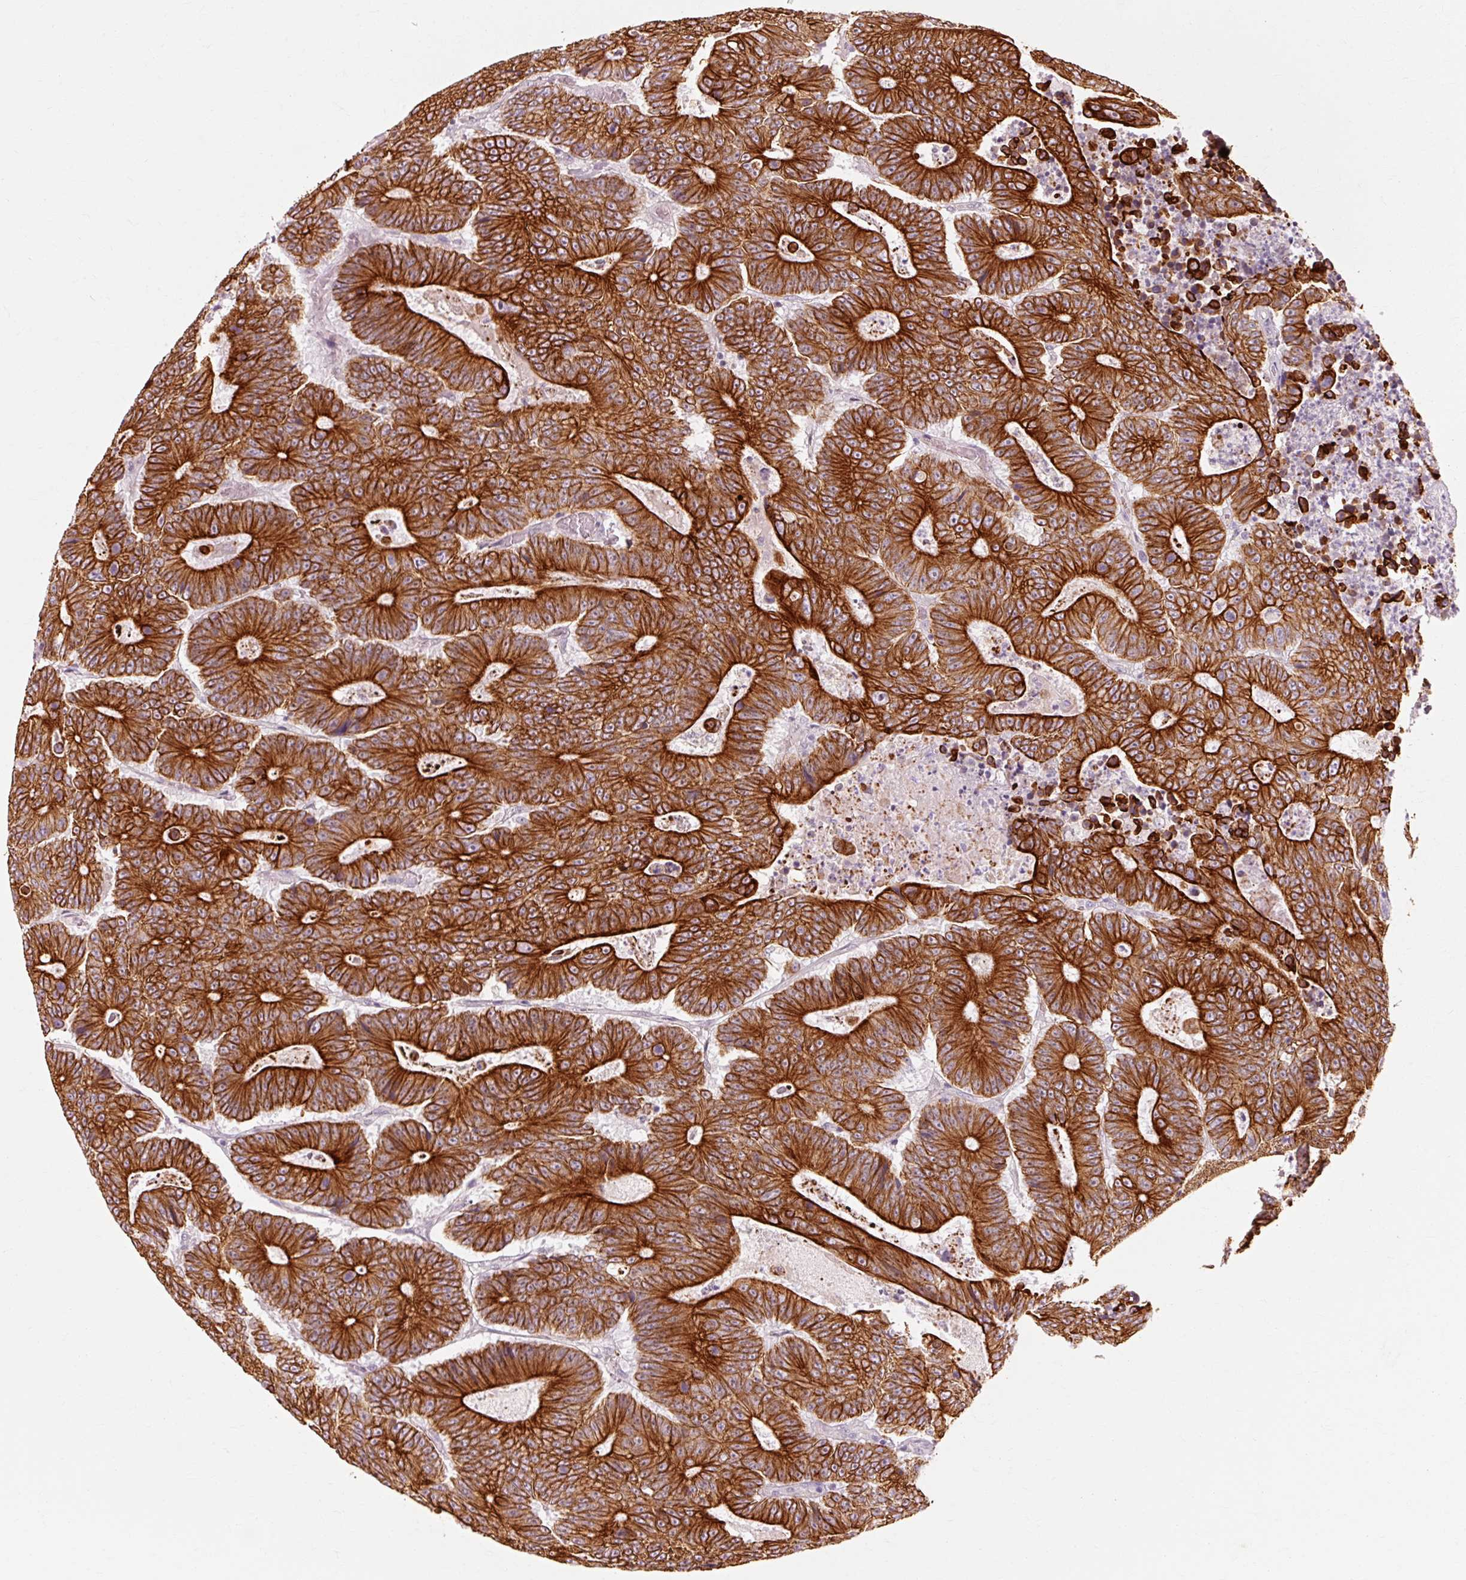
{"staining": {"intensity": "strong", "quantity": ">75%", "location": "cytoplasmic/membranous"}, "tissue": "colorectal cancer", "cell_type": "Tumor cells", "image_type": "cancer", "snomed": [{"axis": "morphology", "description": "Adenocarcinoma, NOS"}, {"axis": "topography", "description": "Colon"}], "caption": "Immunohistochemical staining of human adenocarcinoma (colorectal) shows high levels of strong cytoplasmic/membranous protein staining in about >75% of tumor cells. (DAB IHC with brightfield microscopy, high magnification).", "gene": "TRIM73", "patient": {"sex": "male", "age": 83}}